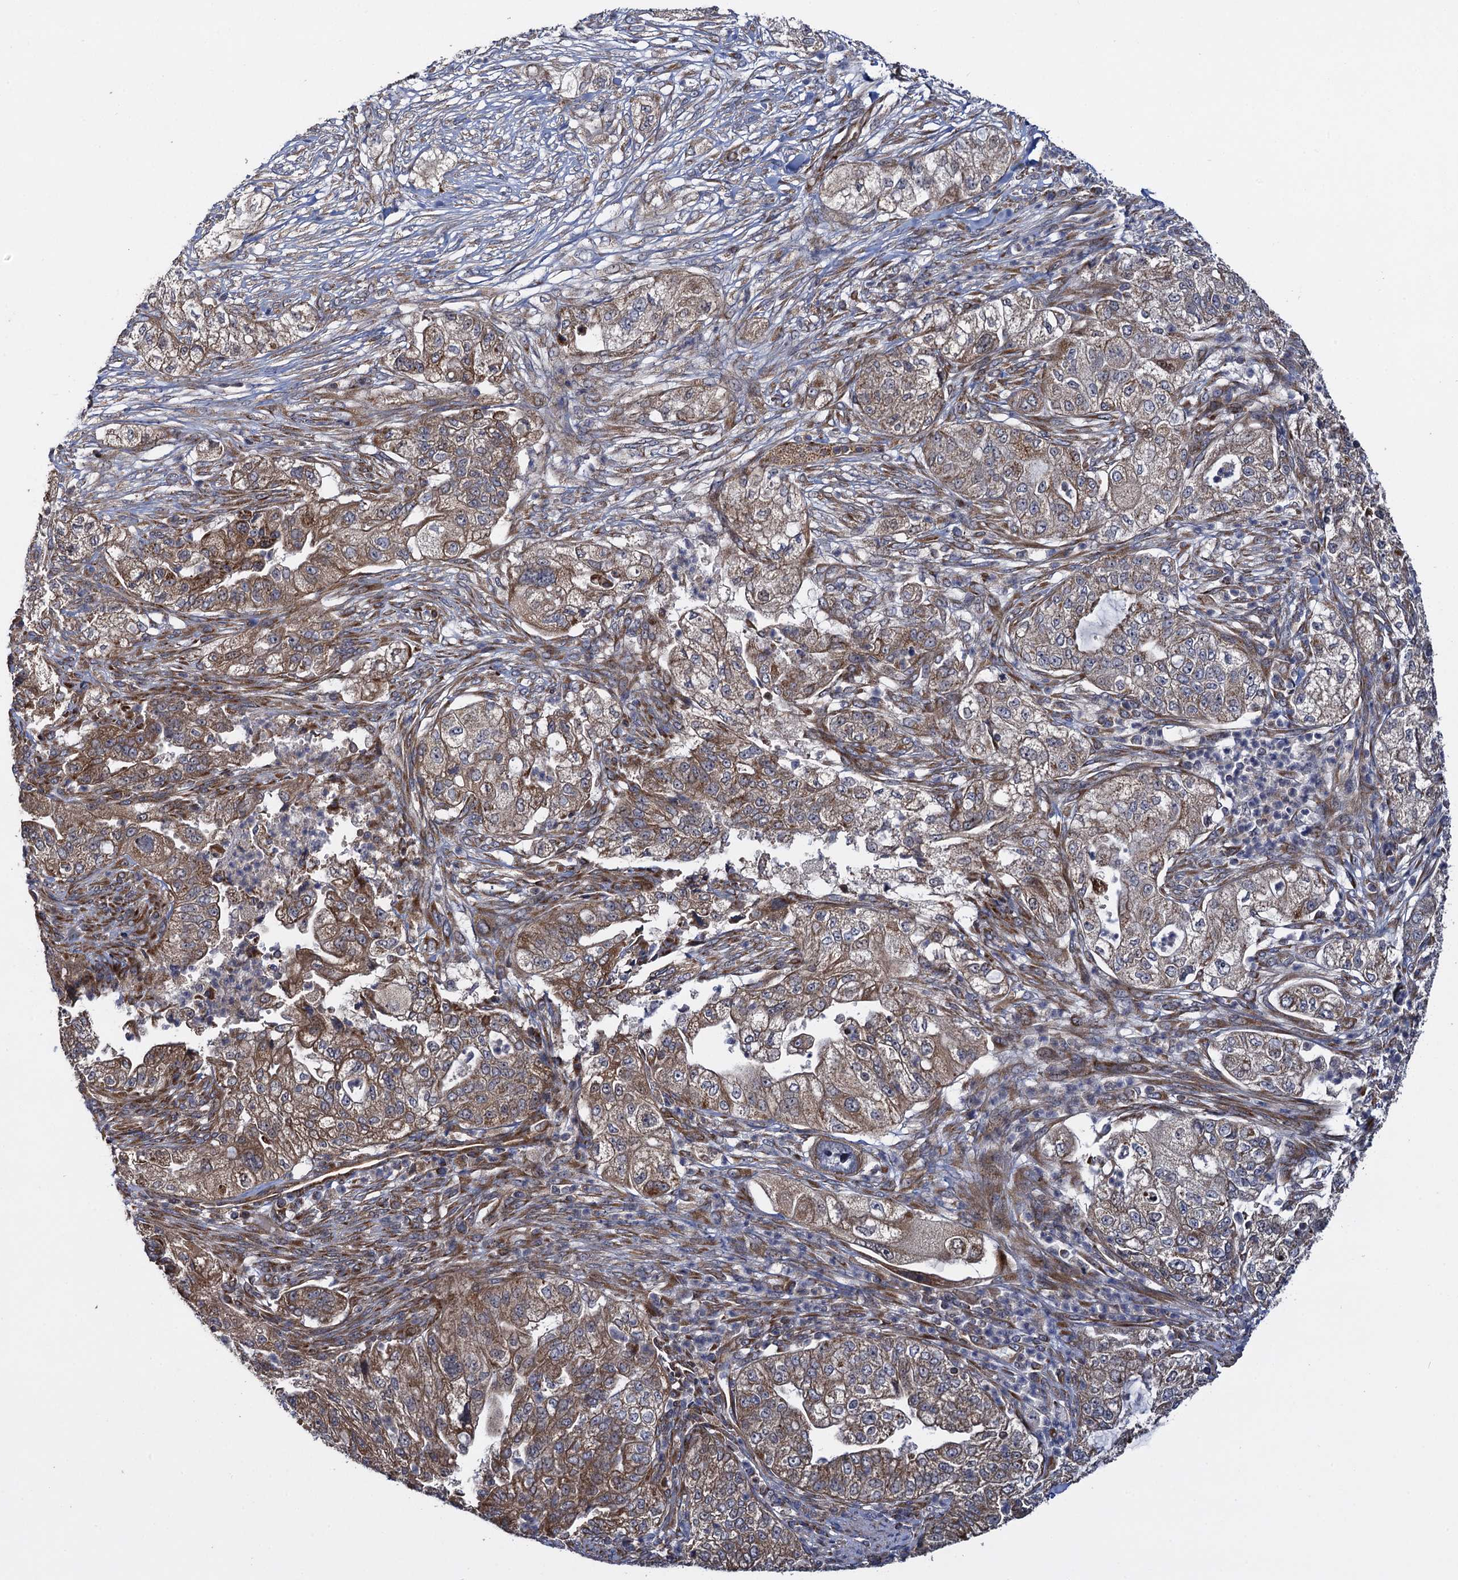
{"staining": {"intensity": "moderate", "quantity": ">75%", "location": "cytoplasmic/membranous"}, "tissue": "pancreatic cancer", "cell_type": "Tumor cells", "image_type": "cancer", "snomed": [{"axis": "morphology", "description": "Adenocarcinoma, NOS"}, {"axis": "topography", "description": "Pancreas"}], "caption": "Pancreatic adenocarcinoma stained with a brown dye demonstrates moderate cytoplasmic/membranous positive positivity in approximately >75% of tumor cells.", "gene": "HAUS1", "patient": {"sex": "female", "age": 78}}